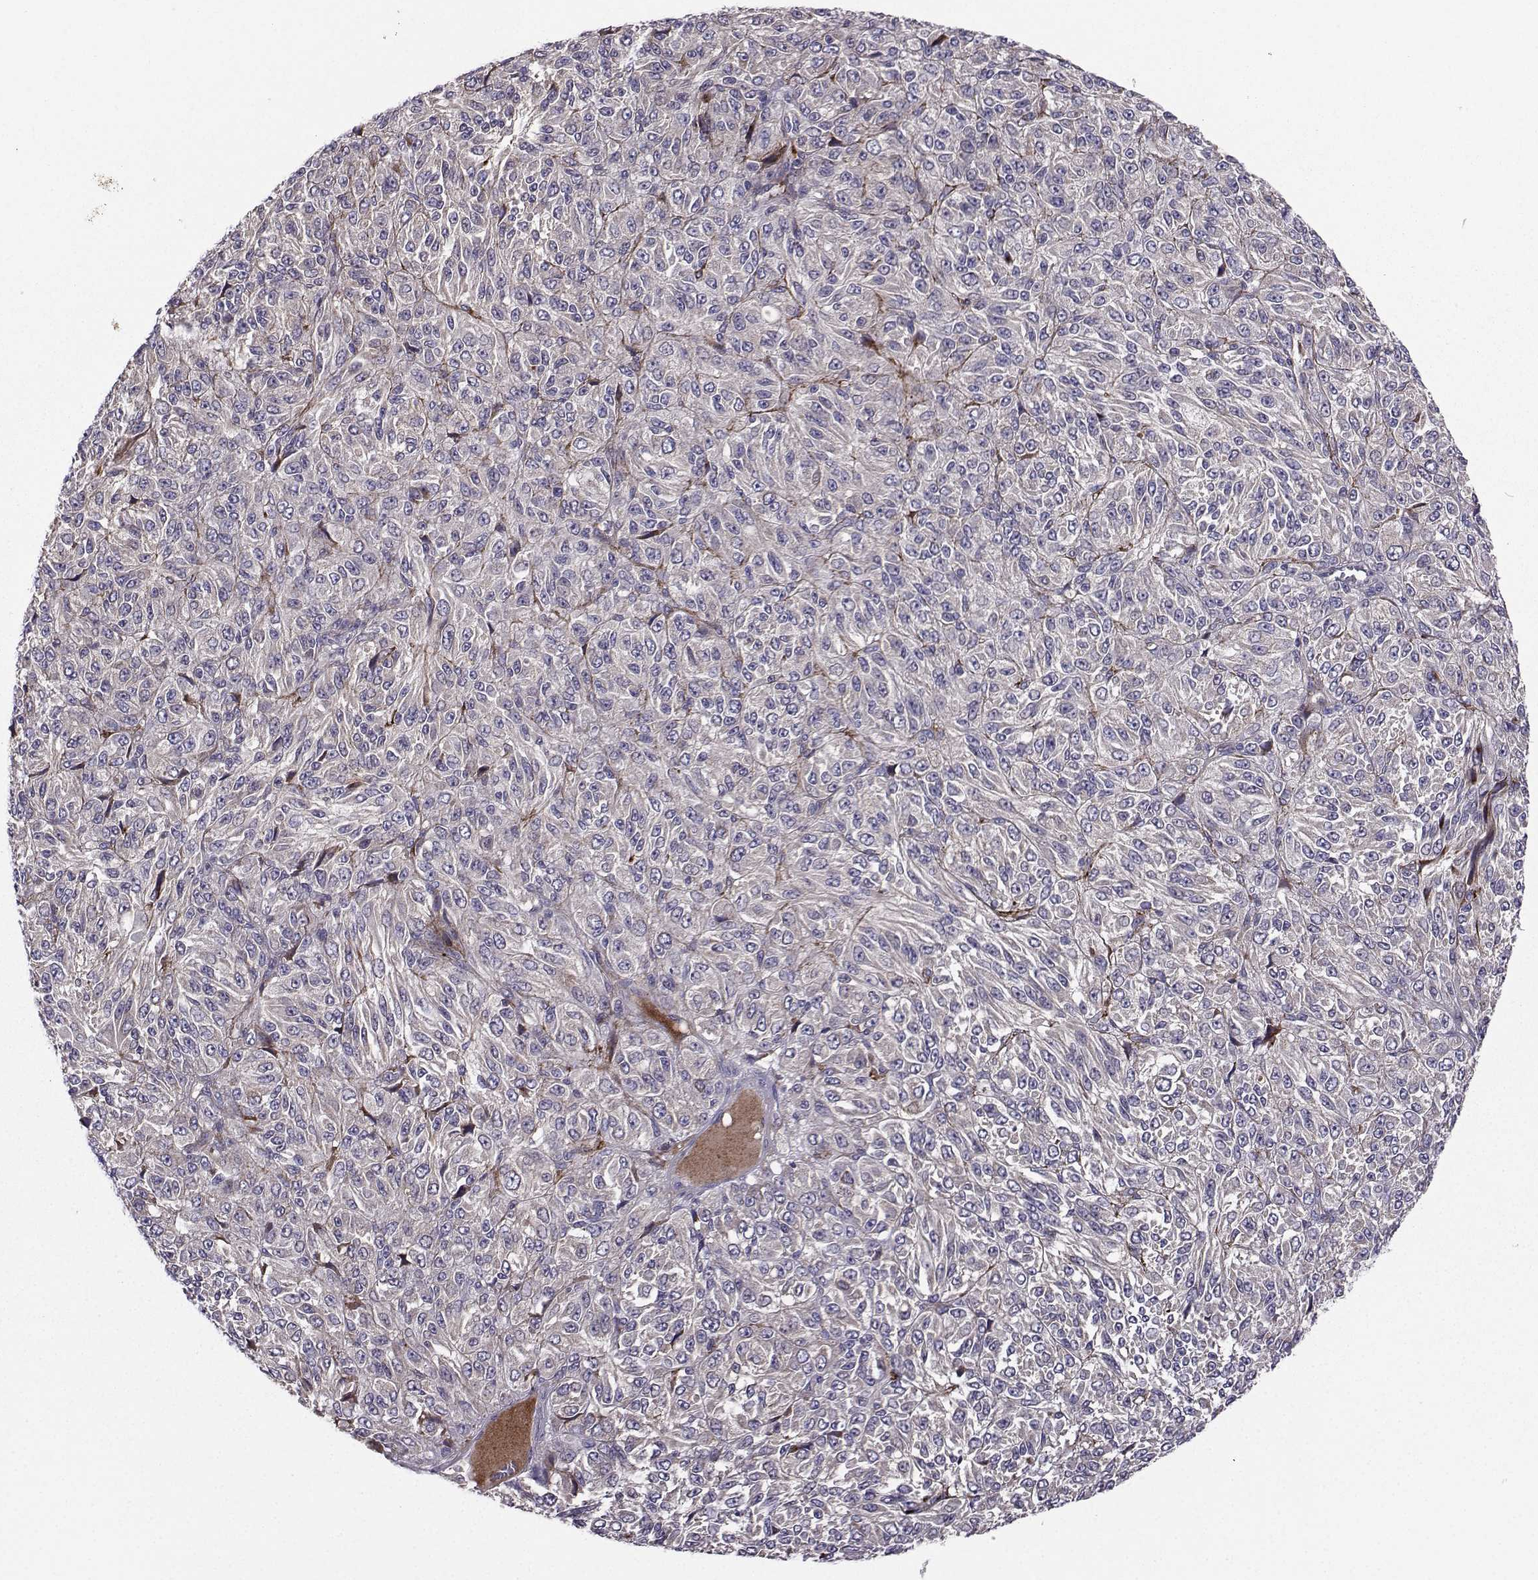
{"staining": {"intensity": "negative", "quantity": "none", "location": "none"}, "tissue": "melanoma", "cell_type": "Tumor cells", "image_type": "cancer", "snomed": [{"axis": "morphology", "description": "Malignant melanoma, Metastatic site"}, {"axis": "topography", "description": "Brain"}], "caption": "A histopathology image of melanoma stained for a protein shows no brown staining in tumor cells.", "gene": "STXBP5", "patient": {"sex": "female", "age": 56}}